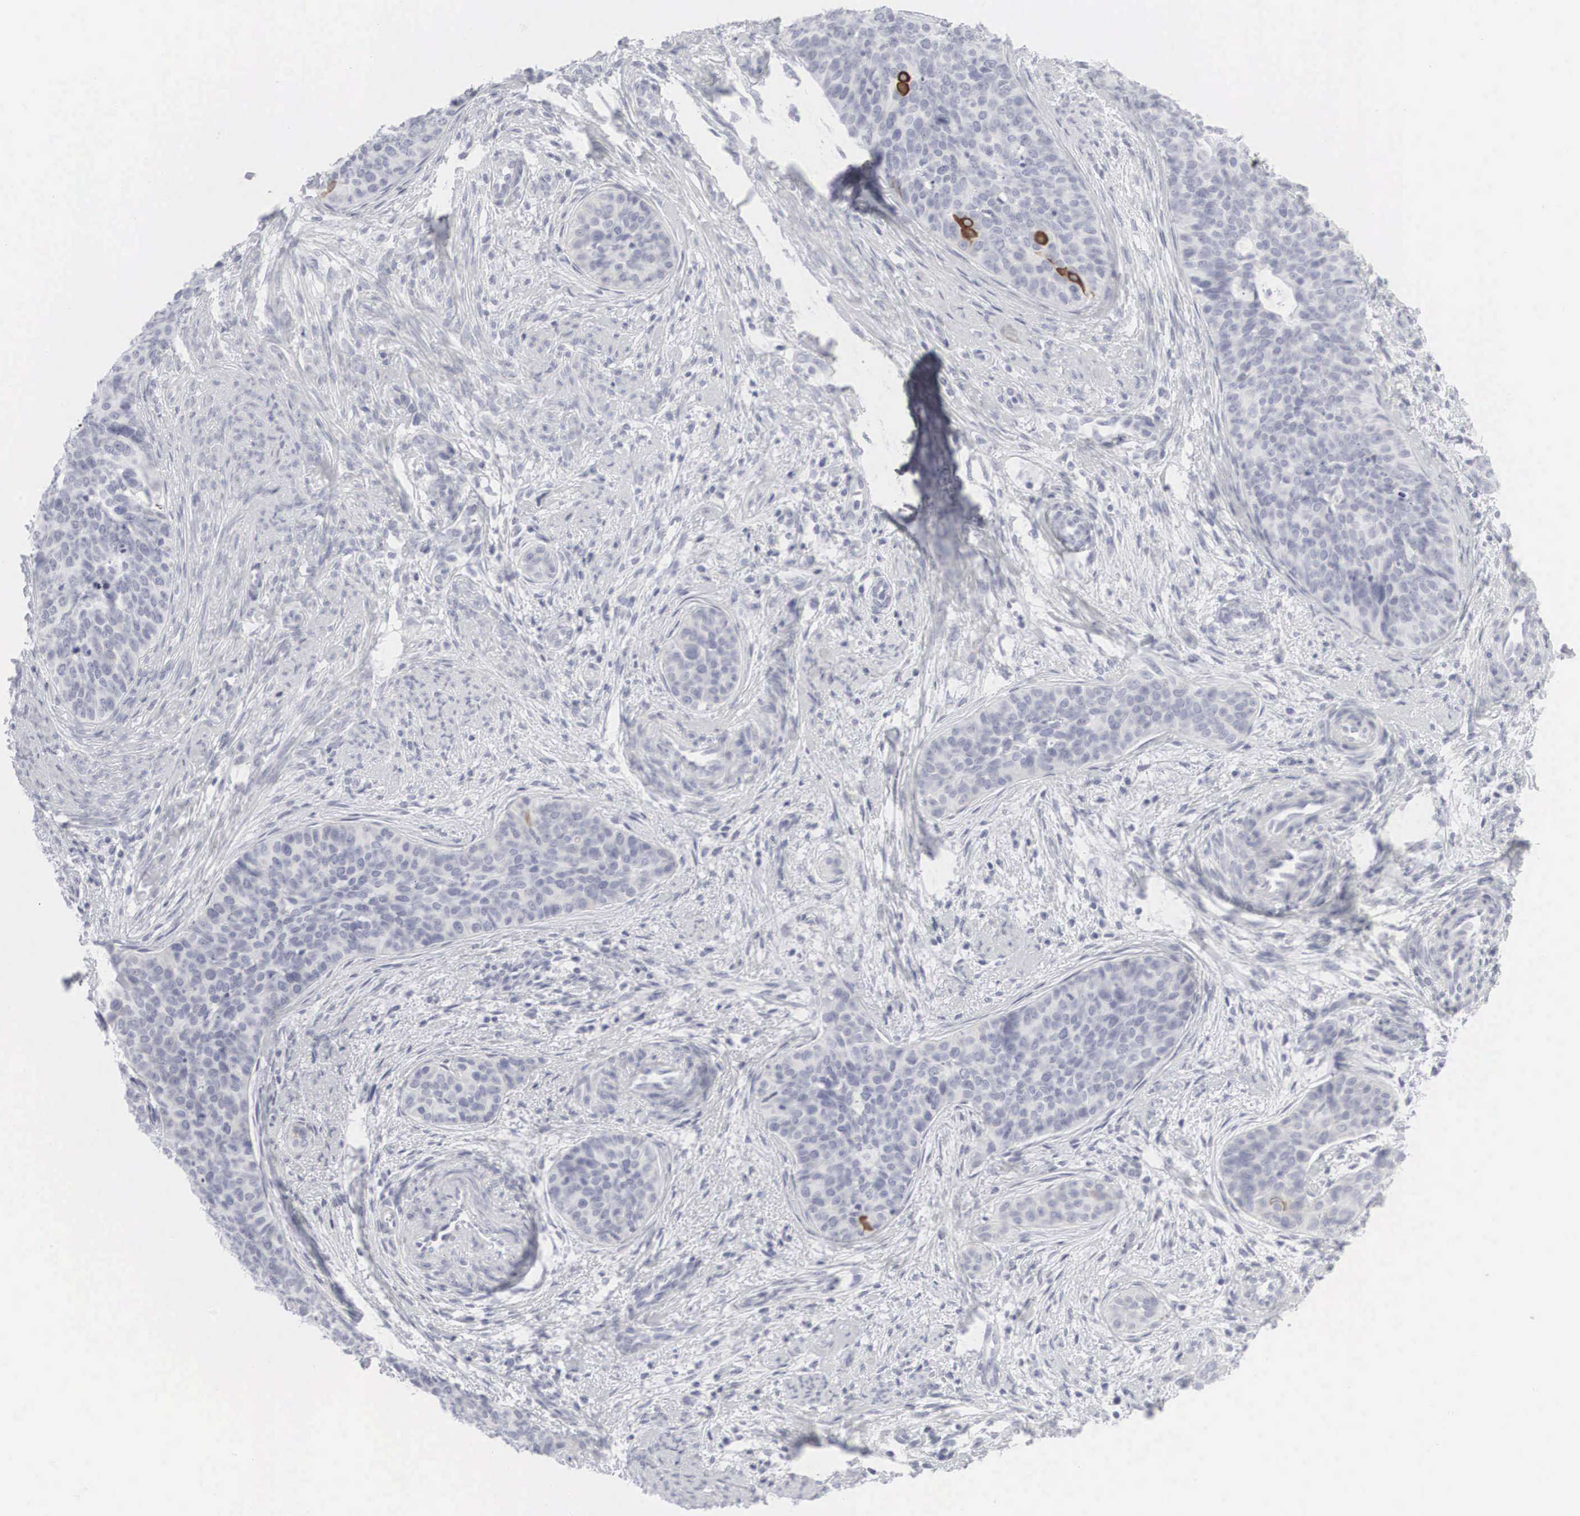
{"staining": {"intensity": "moderate", "quantity": "<25%", "location": "cytoplasmic/membranous"}, "tissue": "cervical cancer", "cell_type": "Tumor cells", "image_type": "cancer", "snomed": [{"axis": "morphology", "description": "Squamous cell carcinoma, NOS"}, {"axis": "topography", "description": "Cervix"}], "caption": "An IHC micrograph of neoplastic tissue is shown. Protein staining in brown shows moderate cytoplasmic/membranous positivity in cervical squamous cell carcinoma within tumor cells. The staining is performed using DAB (3,3'-diaminobenzidine) brown chromogen to label protein expression. The nuclei are counter-stained blue using hematoxylin.", "gene": "KRT14", "patient": {"sex": "female", "age": 34}}